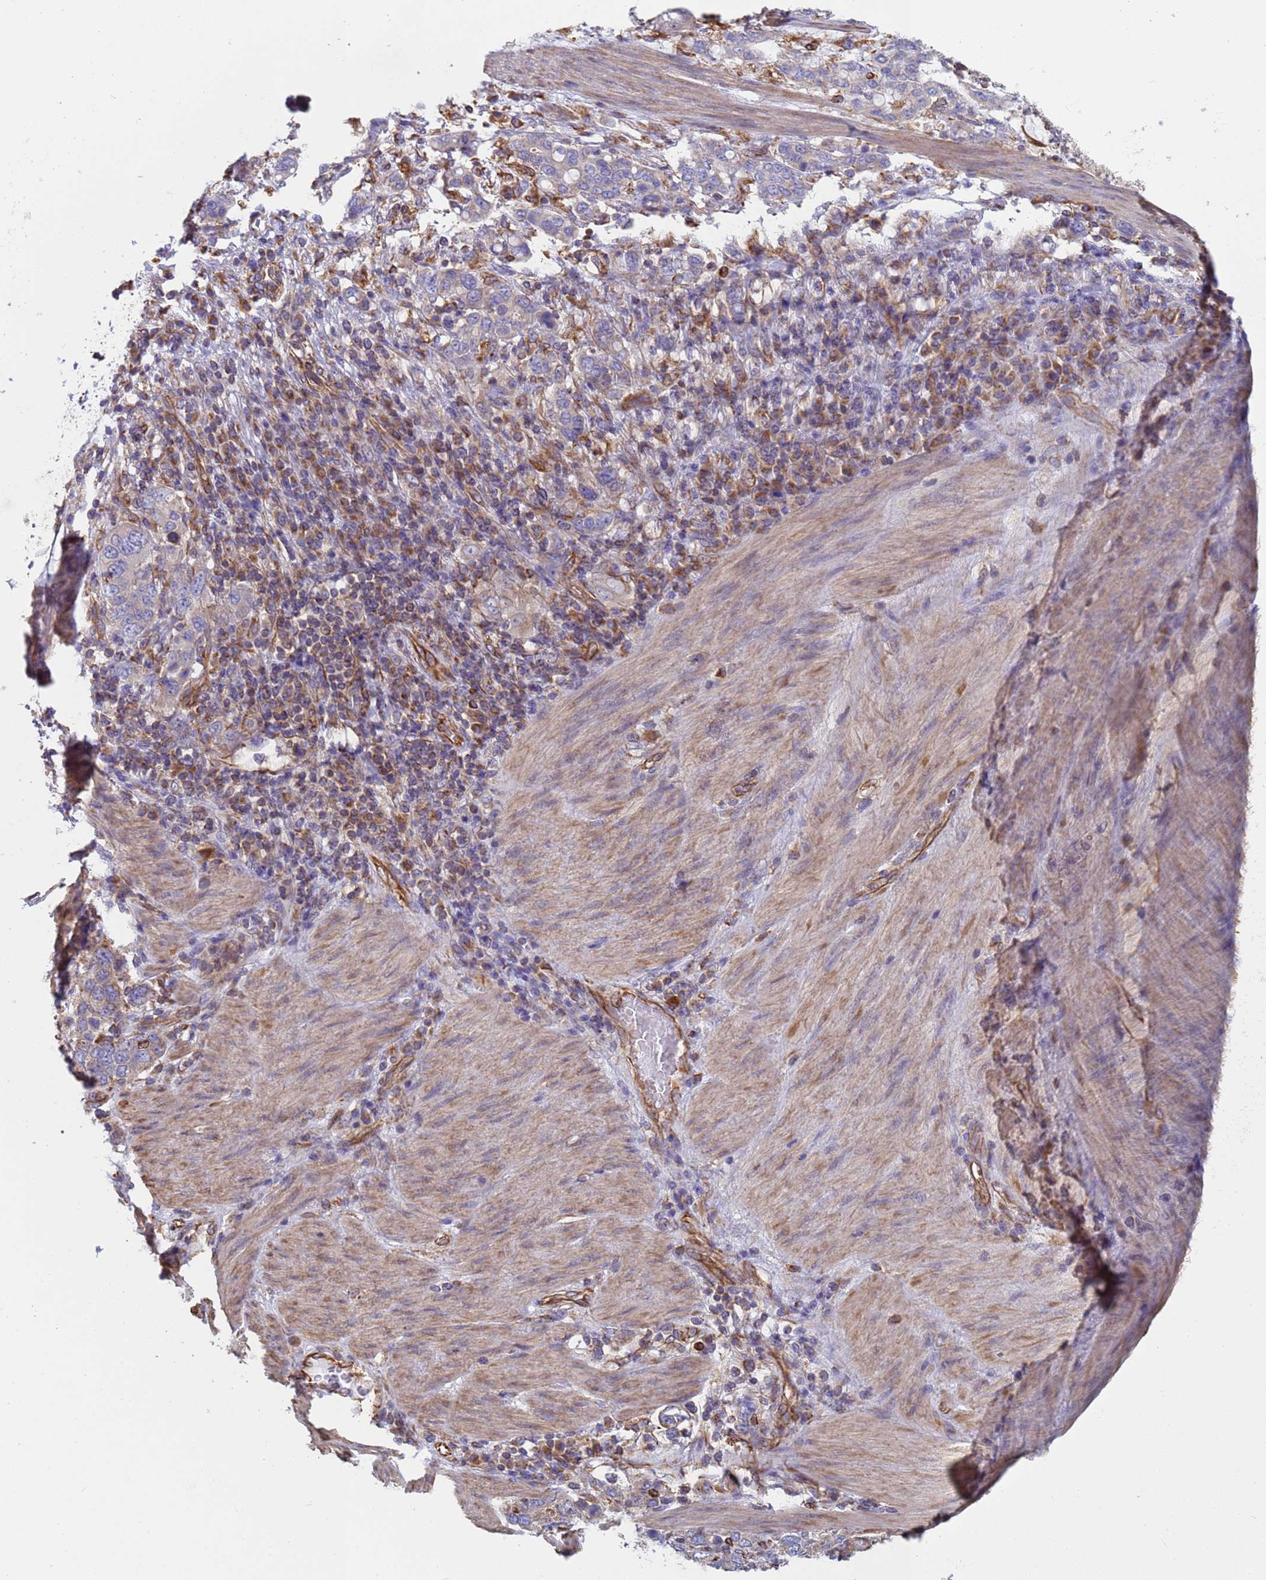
{"staining": {"intensity": "weak", "quantity": "25%-75%", "location": "cytoplasmic/membranous"}, "tissue": "stomach cancer", "cell_type": "Tumor cells", "image_type": "cancer", "snomed": [{"axis": "morphology", "description": "Adenocarcinoma, NOS"}, {"axis": "topography", "description": "Stomach, upper"}, {"axis": "topography", "description": "Stomach"}], "caption": "Protein staining of stomach adenocarcinoma tissue demonstrates weak cytoplasmic/membranous staining in approximately 25%-75% of tumor cells. The protein of interest is stained brown, and the nuclei are stained in blue (DAB IHC with brightfield microscopy, high magnification).", "gene": "NUDT12", "patient": {"sex": "male", "age": 62}}